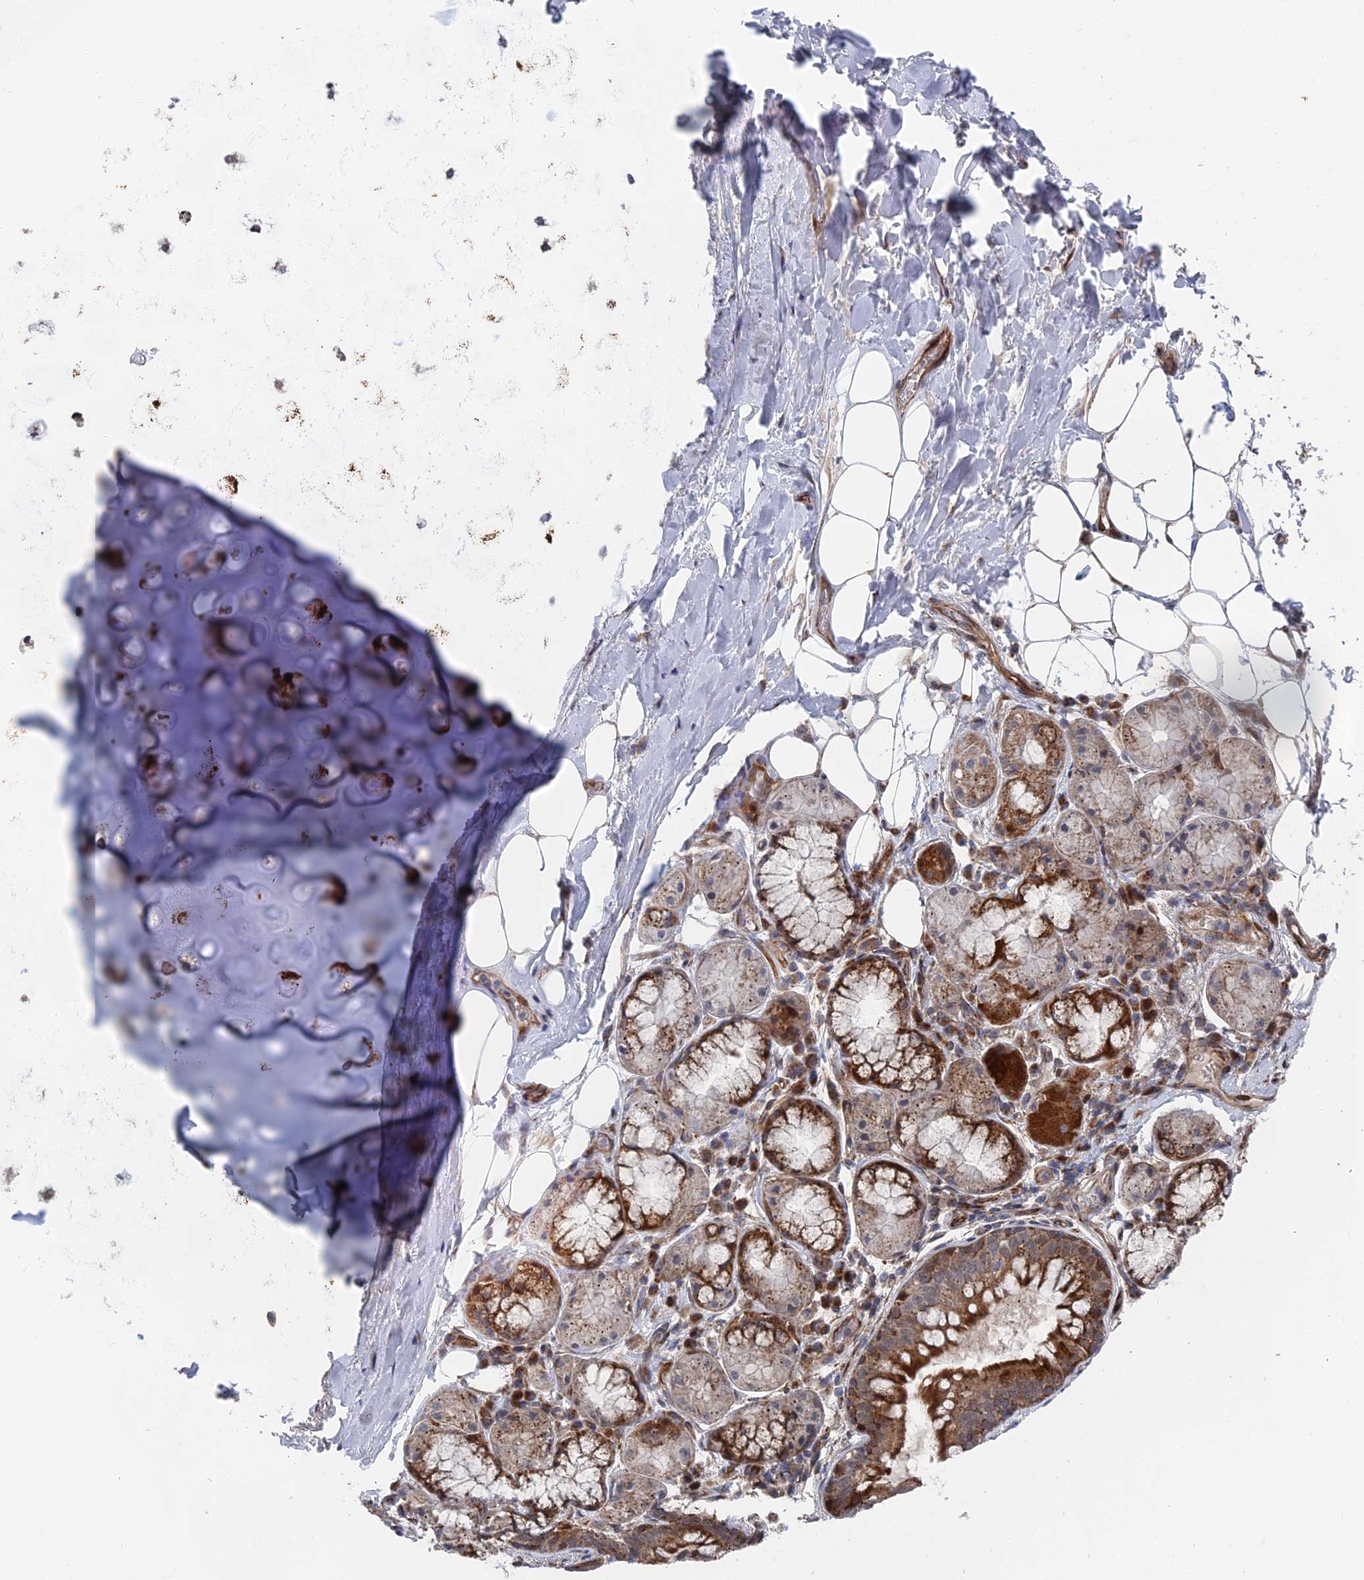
{"staining": {"intensity": "negative", "quantity": "none", "location": "none"}, "tissue": "adipose tissue", "cell_type": "Adipocytes", "image_type": "normal", "snomed": [{"axis": "morphology", "description": "Normal tissue, NOS"}, {"axis": "topography", "description": "Lymph node"}, {"axis": "topography", "description": "Cartilage tissue"}, {"axis": "topography", "description": "Bronchus"}], "caption": "Adipocytes show no significant expression in benign adipose tissue. Brightfield microscopy of immunohistochemistry (IHC) stained with DAB (3,3'-diaminobenzidine) (brown) and hematoxylin (blue), captured at high magnification.", "gene": "GTF2IRD1", "patient": {"sex": "male", "age": 63}}